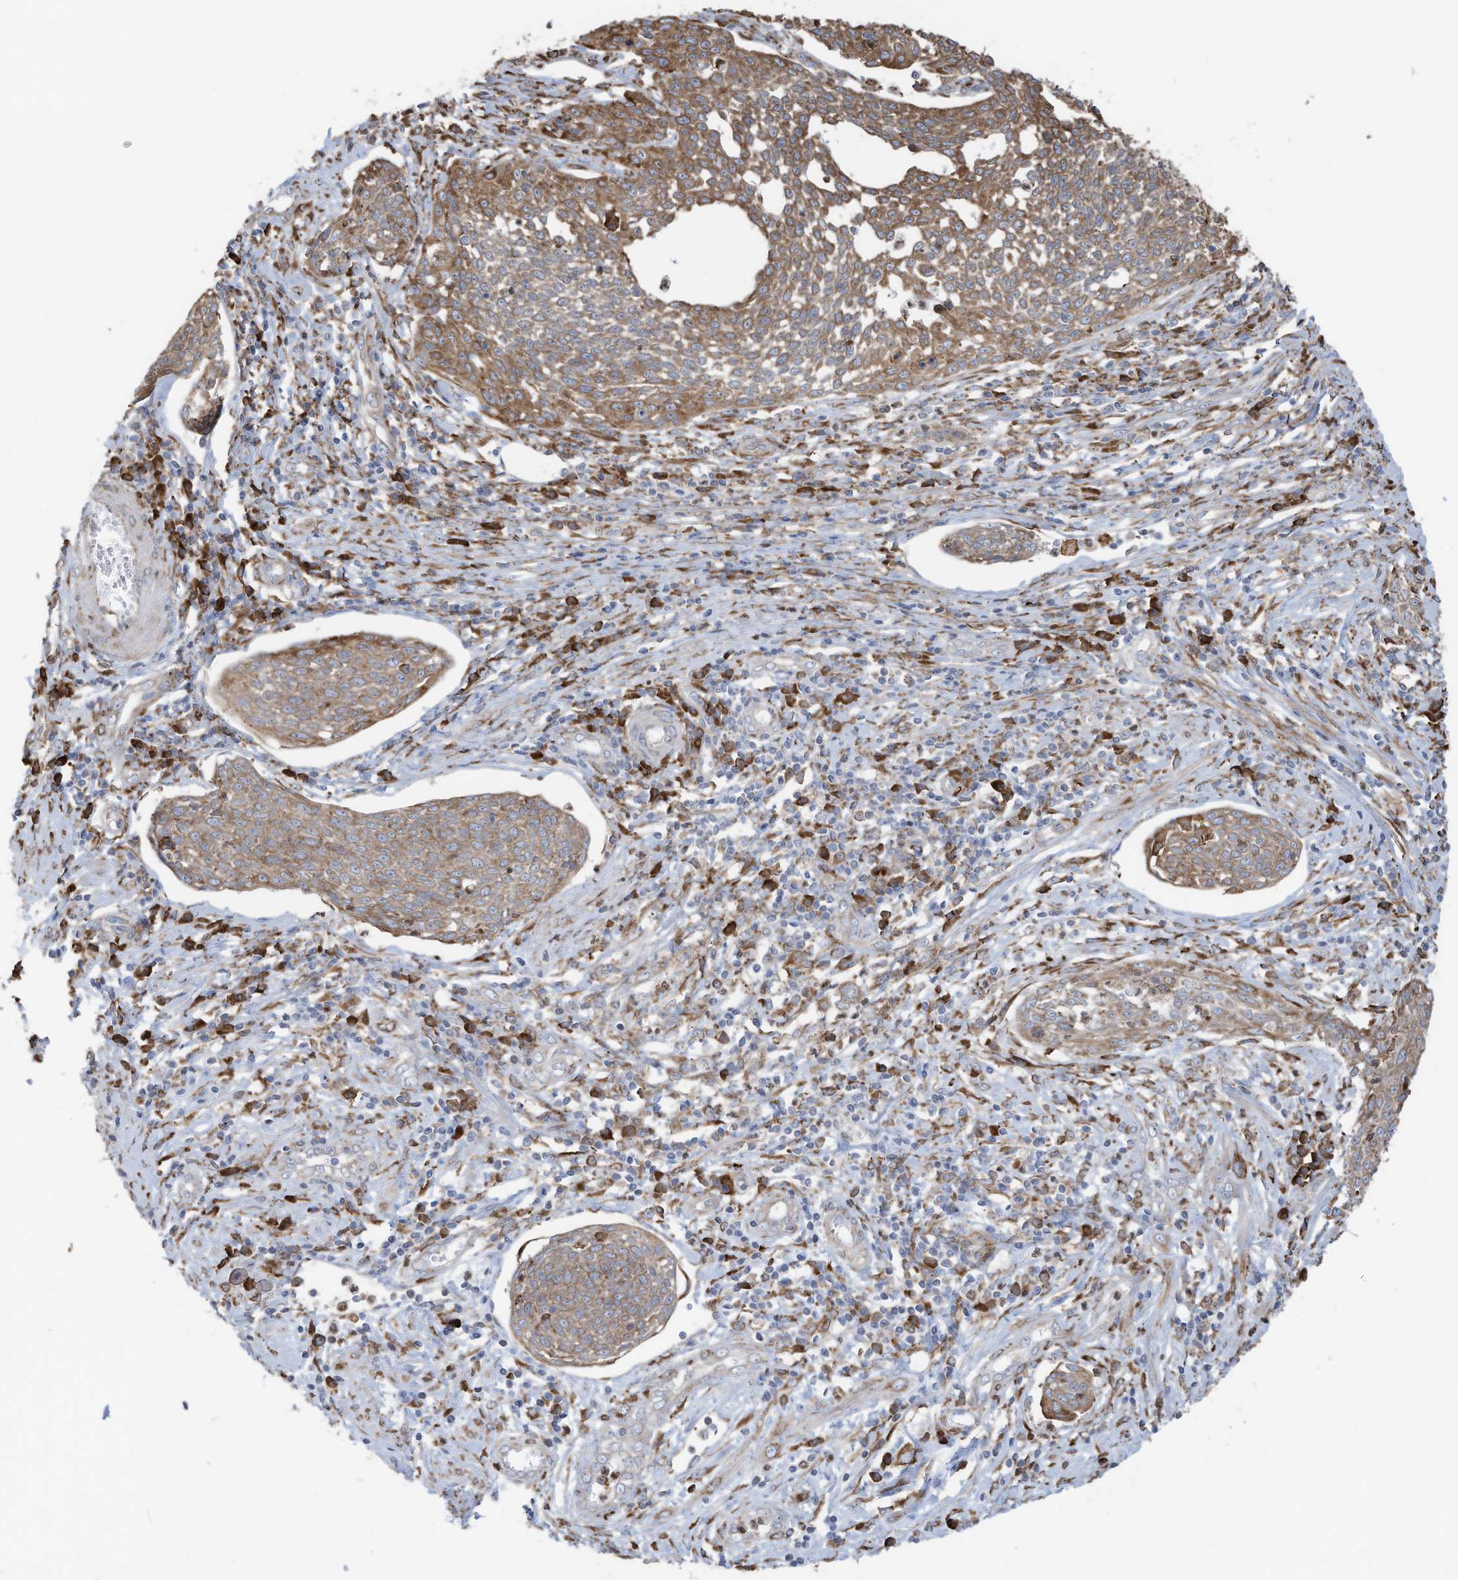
{"staining": {"intensity": "moderate", "quantity": ">75%", "location": "cytoplasmic/membranous"}, "tissue": "cervical cancer", "cell_type": "Tumor cells", "image_type": "cancer", "snomed": [{"axis": "morphology", "description": "Squamous cell carcinoma, NOS"}, {"axis": "topography", "description": "Cervix"}], "caption": "A medium amount of moderate cytoplasmic/membranous expression is identified in about >75% of tumor cells in cervical squamous cell carcinoma tissue. (Brightfield microscopy of DAB IHC at high magnification).", "gene": "ZNF354C", "patient": {"sex": "female", "age": 34}}